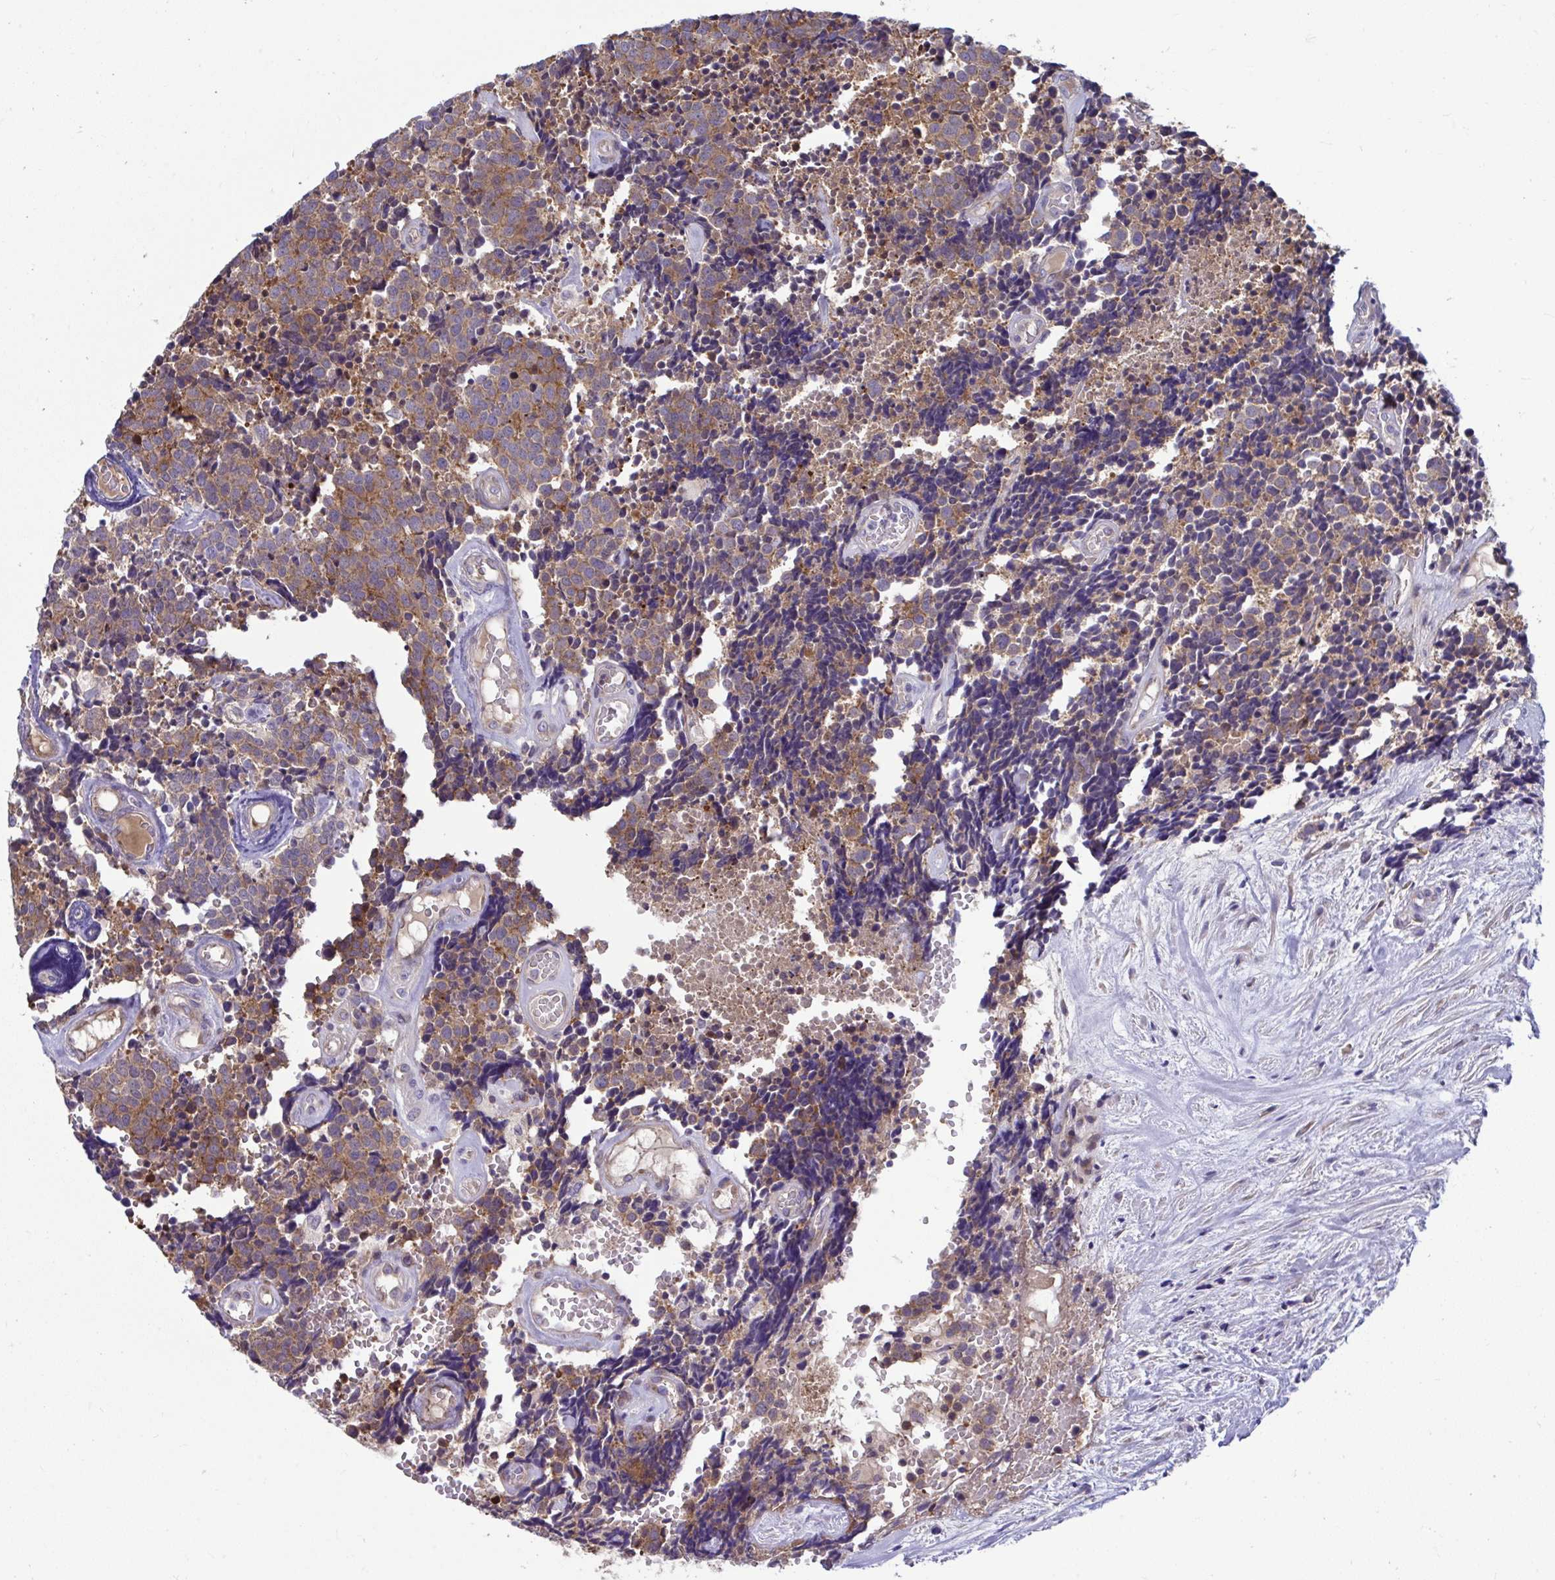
{"staining": {"intensity": "moderate", "quantity": ">75%", "location": "cytoplasmic/membranous"}, "tissue": "carcinoid", "cell_type": "Tumor cells", "image_type": "cancer", "snomed": [{"axis": "morphology", "description": "Carcinoid, malignant, NOS"}, {"axis": "topography", "description": "Skin"}], "caption": "IHC photomicrograph of neoplastic tissue: carcinoid (malignant) stained using IHC demonstrates medium levels of moderate protein expression localized specifically in the cytoplasmic/membranous of tumor cells, appearing as a cytoplasmic/membranous brown color.", "gene": "PCDHB7", "patient": {"sex": "female", "age": 79}}